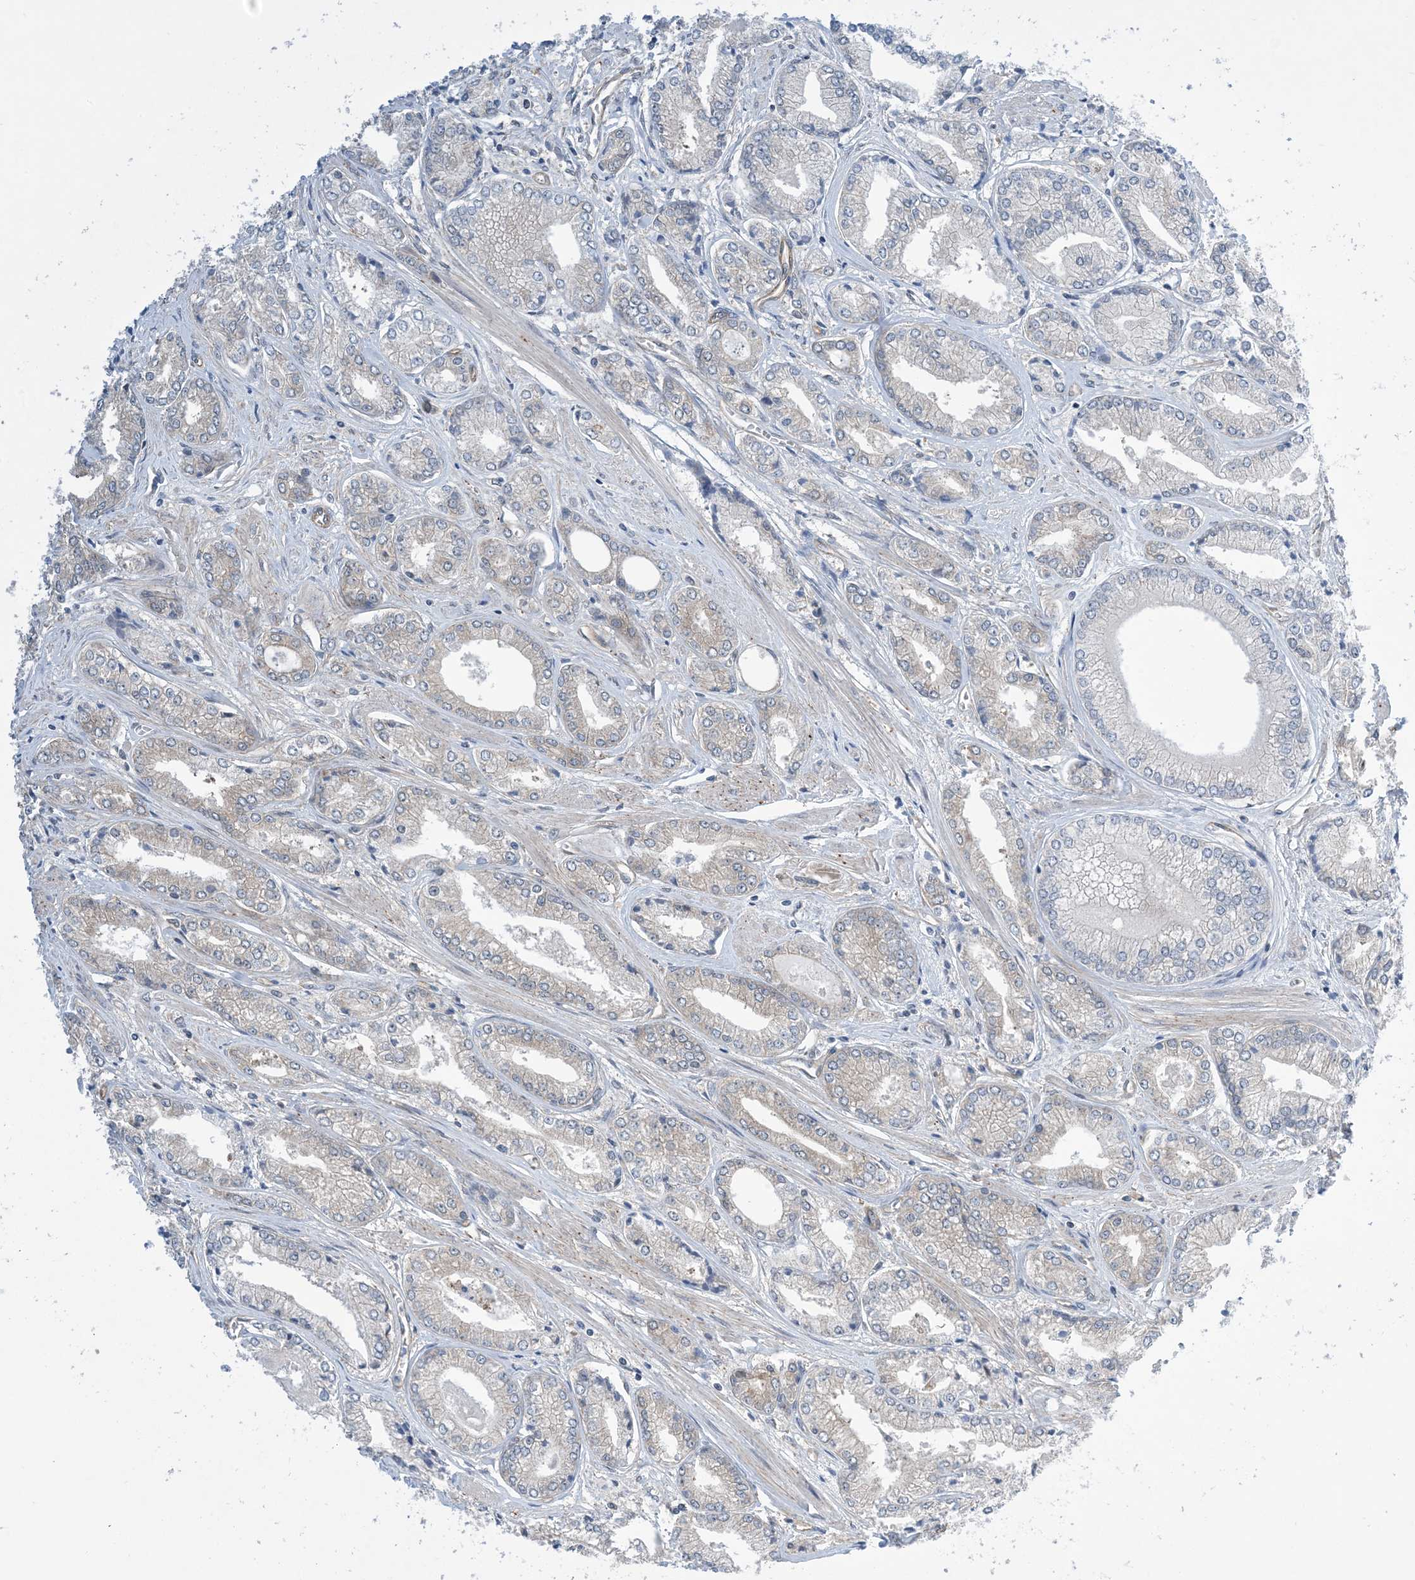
{"staining": {"intensity": "negative", "quantity": "none", "location": "none"}, "tissue": "prostate cancer", "cell_type": "Tumor cells", "image_type": "cancer", "snomed": [{"axis": "morphology", "description": "Adenocarcinoma, Low grade"}, {"axis": "topography", "description": "Prostate"}], "caption": "IHC histopathology image of adenocarcinoma (low-grade) (prostate) stained for a protein (brown), which demonstrates no expression in tumor cells. (DAB (3,3'-diaminobenzidine) IHC with hematoxylin counter stain).", "gene": "EHBP1", "patient": {"sex": "male", "age": 60}}